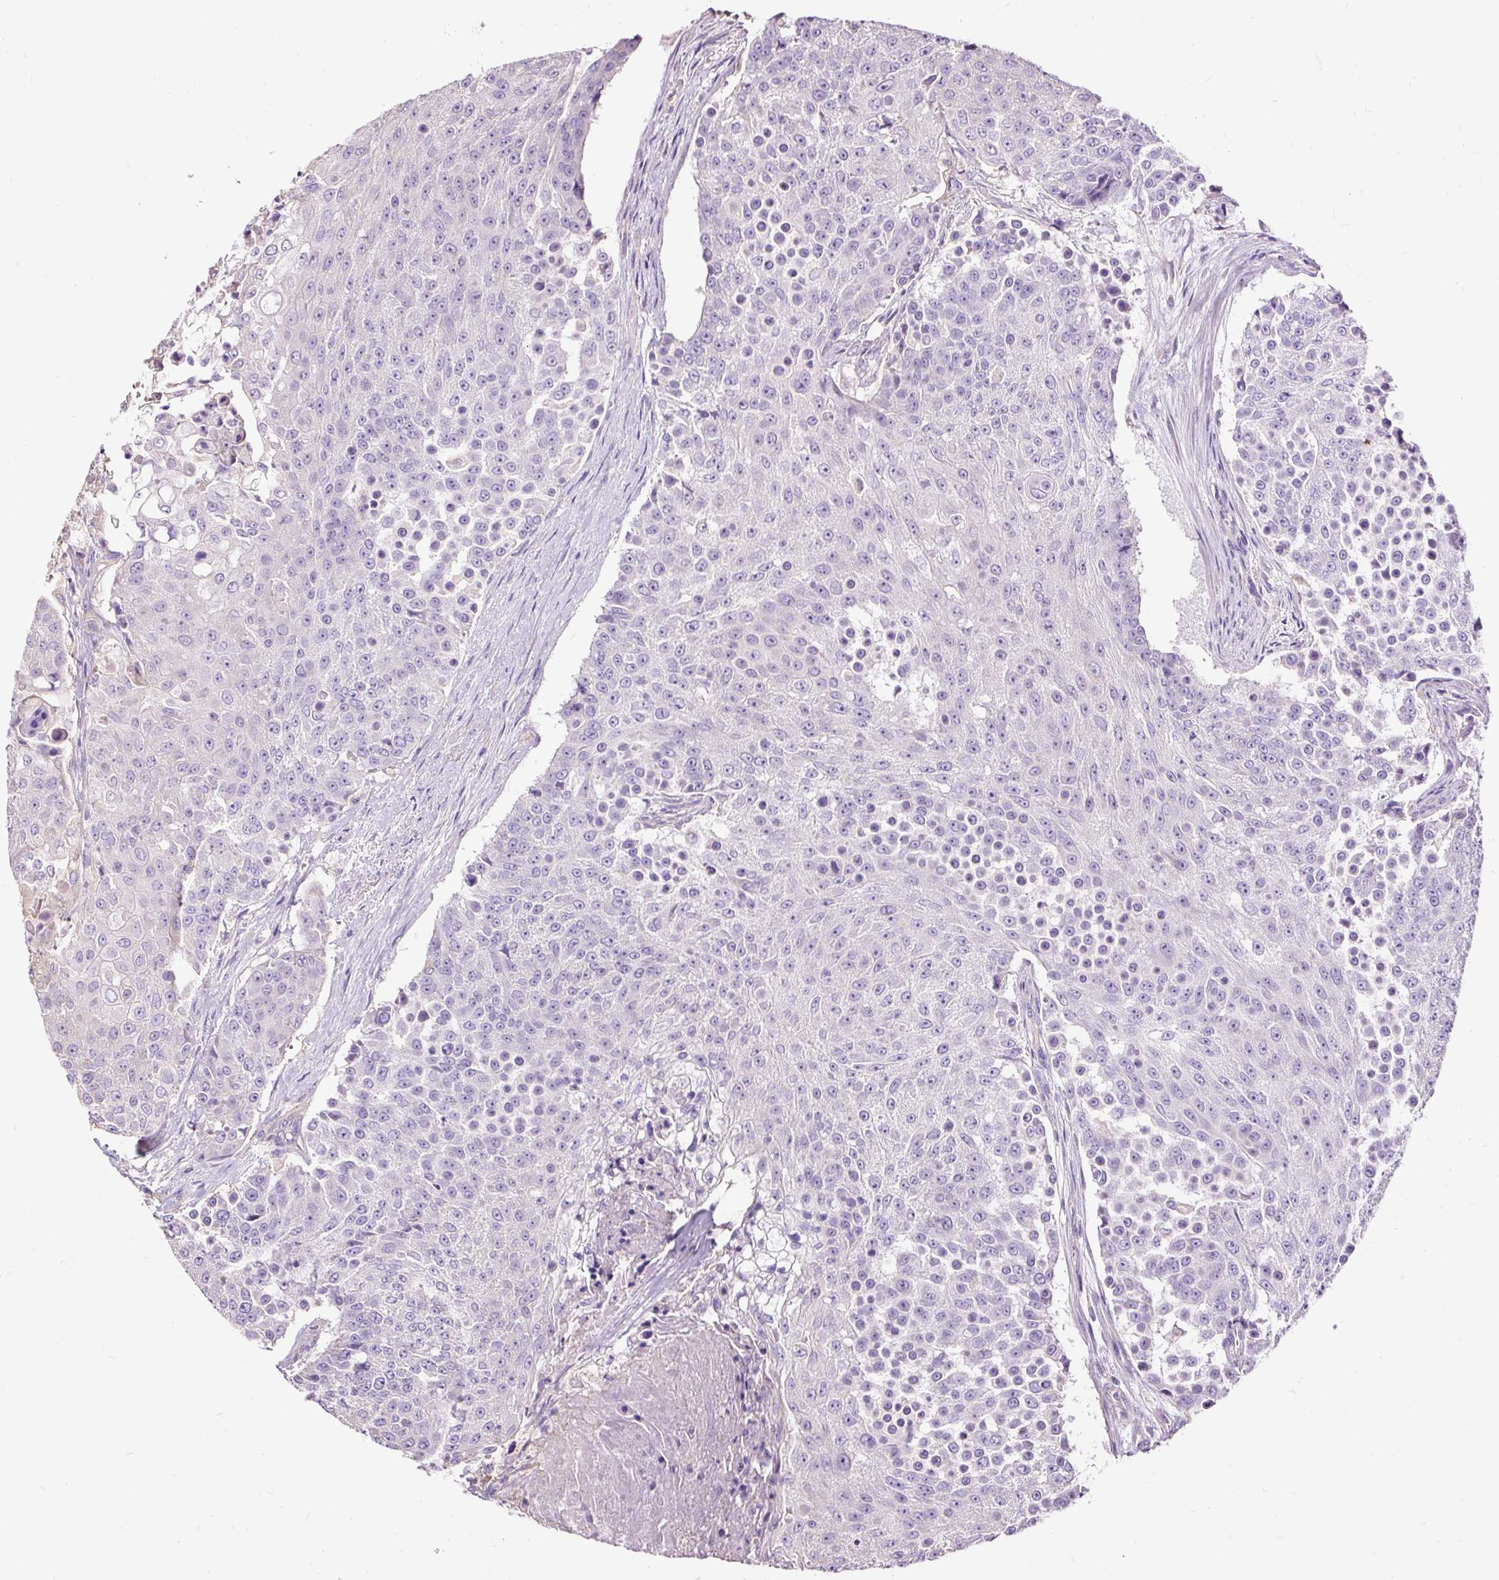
{"staining": {"intensity": "negative", "quantity": "none", "location": "none"}, "tissue": "urothelial cancer", "cell_type": "Tumor cells", "image_type": "cancer", "snomed": [{"axis": "morphology", "description": "Urothelial carcinoma, High grade"}, {"axis": "topography", "description": "Urinary bladder"}], "caption": "DAB (3,3'-diaminobenzidine) immunohistochemical staining of urothelial carcinoma (high-grade) reveals no significant staining in tumor cells. (DAB immunohistochemistry, high magnification).", "gene": "PDIA2", "patient": {"sex": "female", "age": 63}}